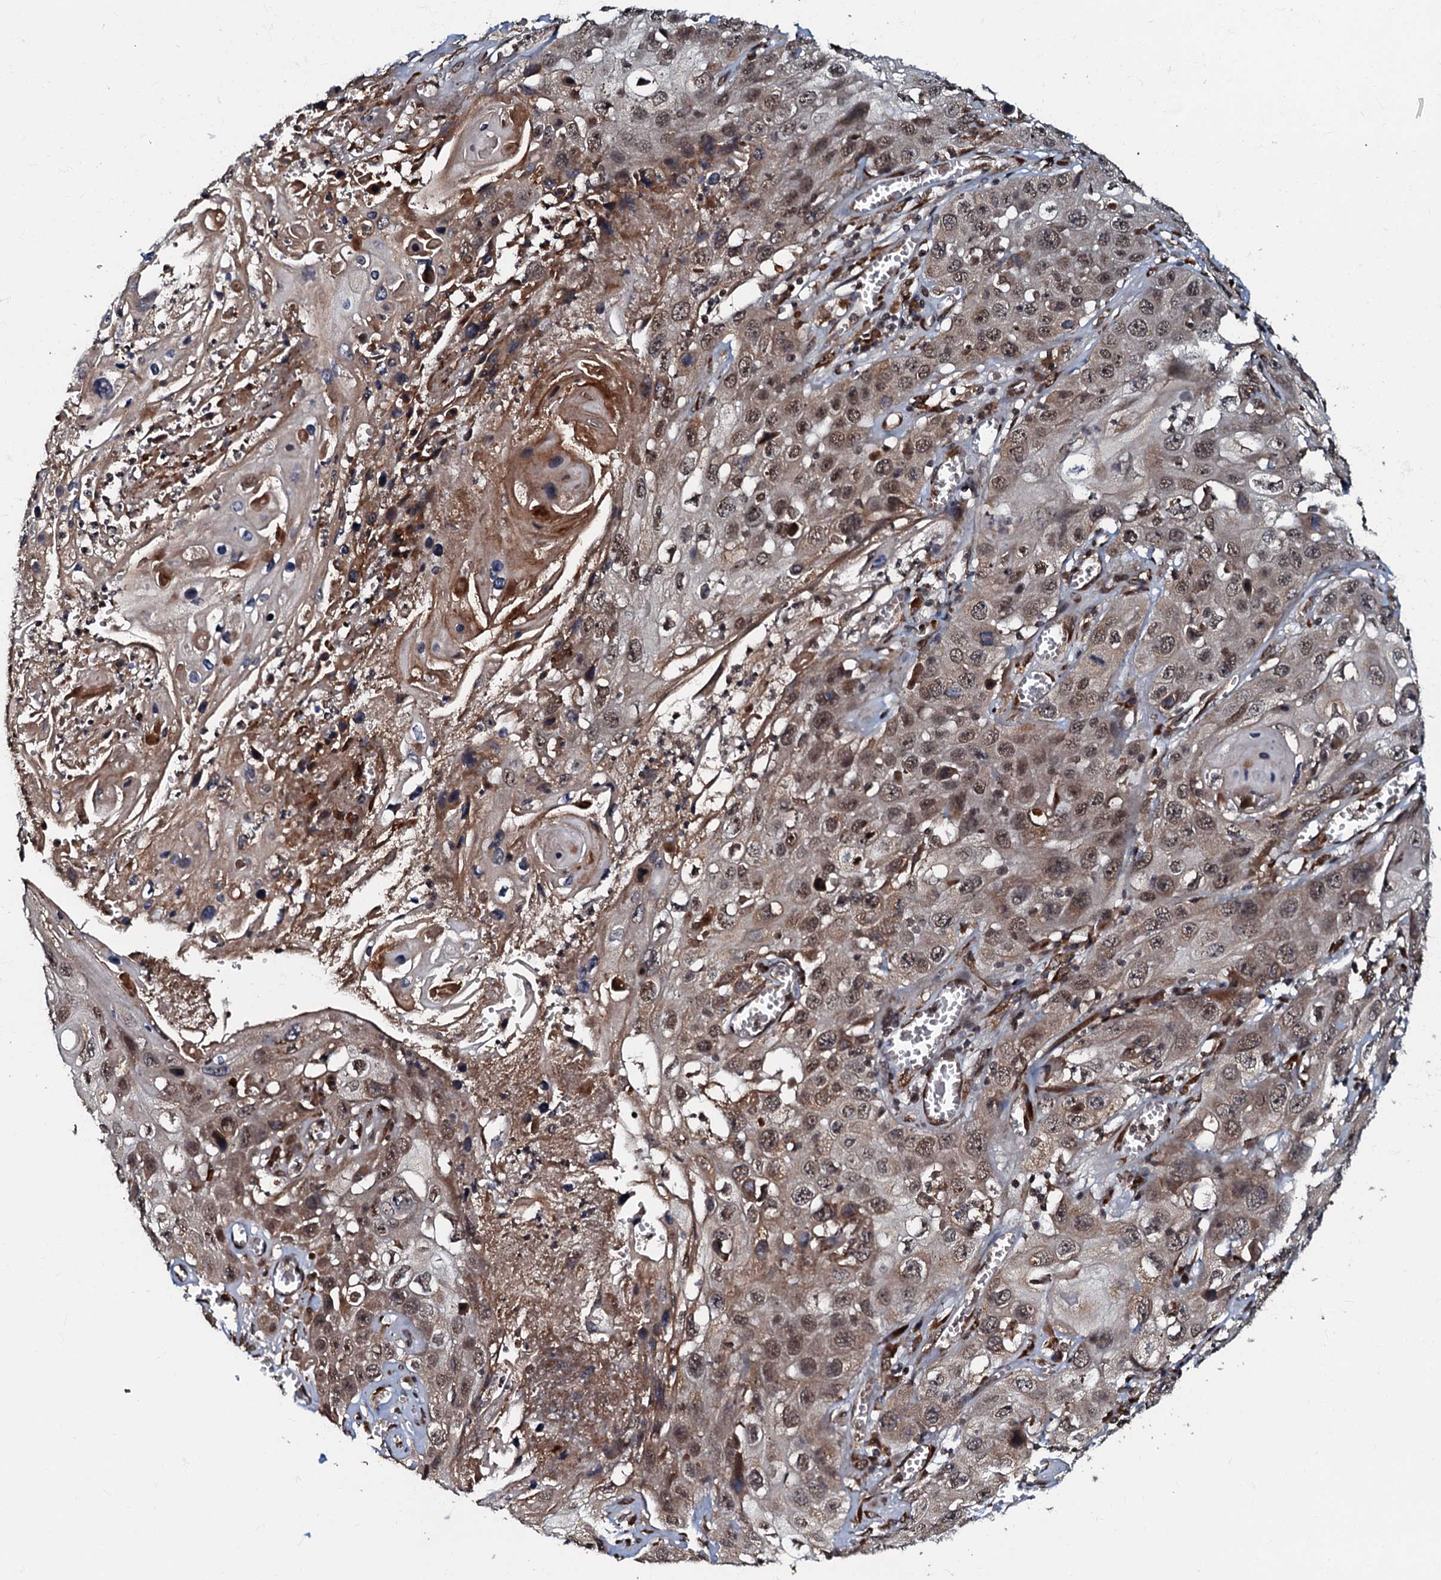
{"staining": {"intensity": "moderate", "quantity": ">75%", "location": "cytoplasmic/membranous,nuclear"}, "tissue": "skin cancer", "cell_type": "Tumor cells", "image_type": "cancer", "snomed": [{"axis": "morphology", "description": "Squamous cell carcinoma, NOS"}, {"axis": "topography", "description": "Skin"}], "caption": "High-power microscopy captured an immunohistochemistry (IHC) image of squamous cell carcinoma (skin), revealing moderate cytoplasmic/membranous and nuclear positivity in about >75% of tumor cells. The protein is shown in brown color, while the nuclei are stained blue.", "gene": "C18orf32", "patient": {"sex": "male", "age": 55}}